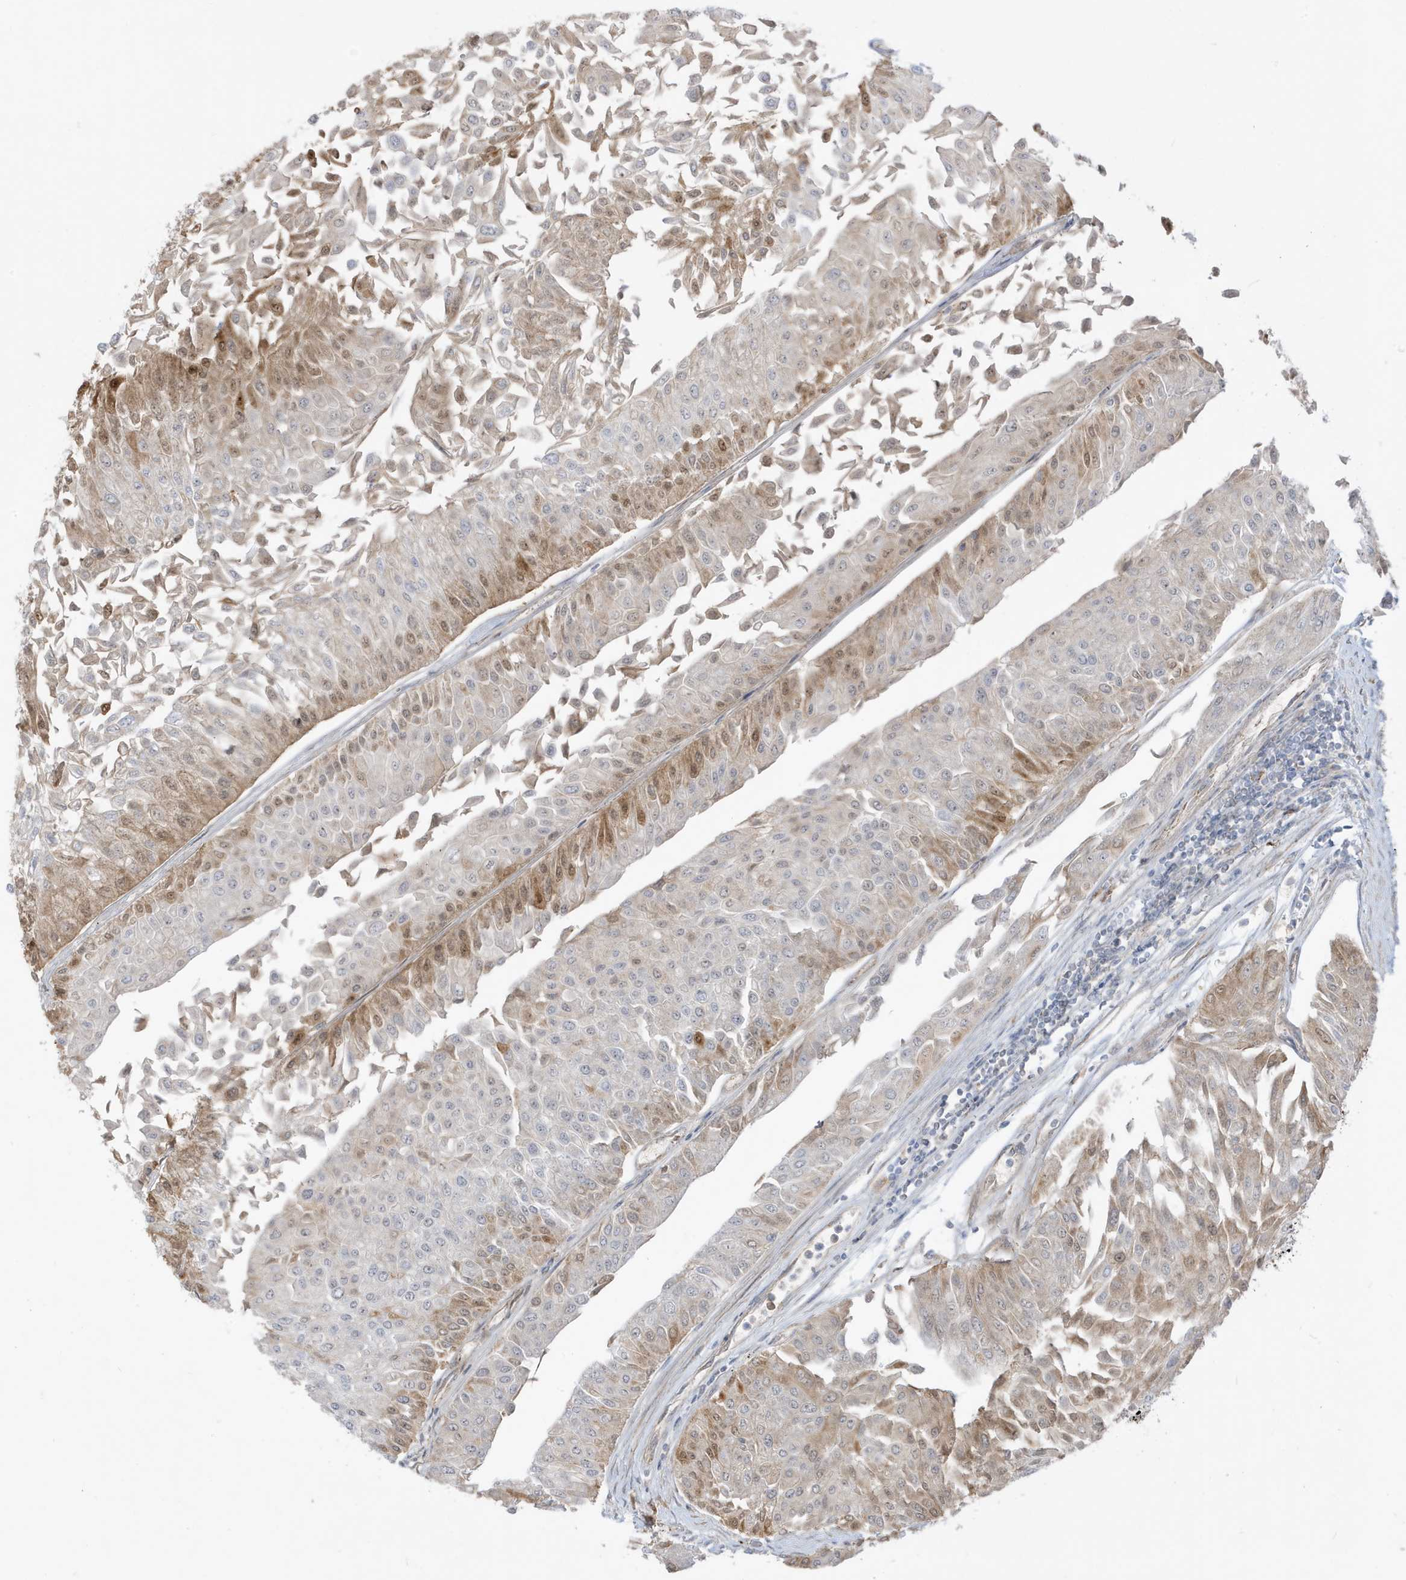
{"staining": {"intensity": "moderate", "quantity": "<25%", "location": "cytoplasmic/membranous,nuclear"}, "tissue": "urothelial cancer", "cell_type": "Tumor cells", "image_type": "cancer", "snomed": [{"axis": "morphology", "description": "Urothelial carcinoma, Low grade"}, {"axis": "topography", "description": "Urinary bladder"}], "caption": "A low amount of moderate cytoplasmic/membranous and nuclear staining is present in about <25% of tumor cells in low-grade urothelial carcinoma tissue. (IHC, brightfield microscopy, high magnification).", "gene": "IFT57", "patient": {"sex": "male", "age": 67}}